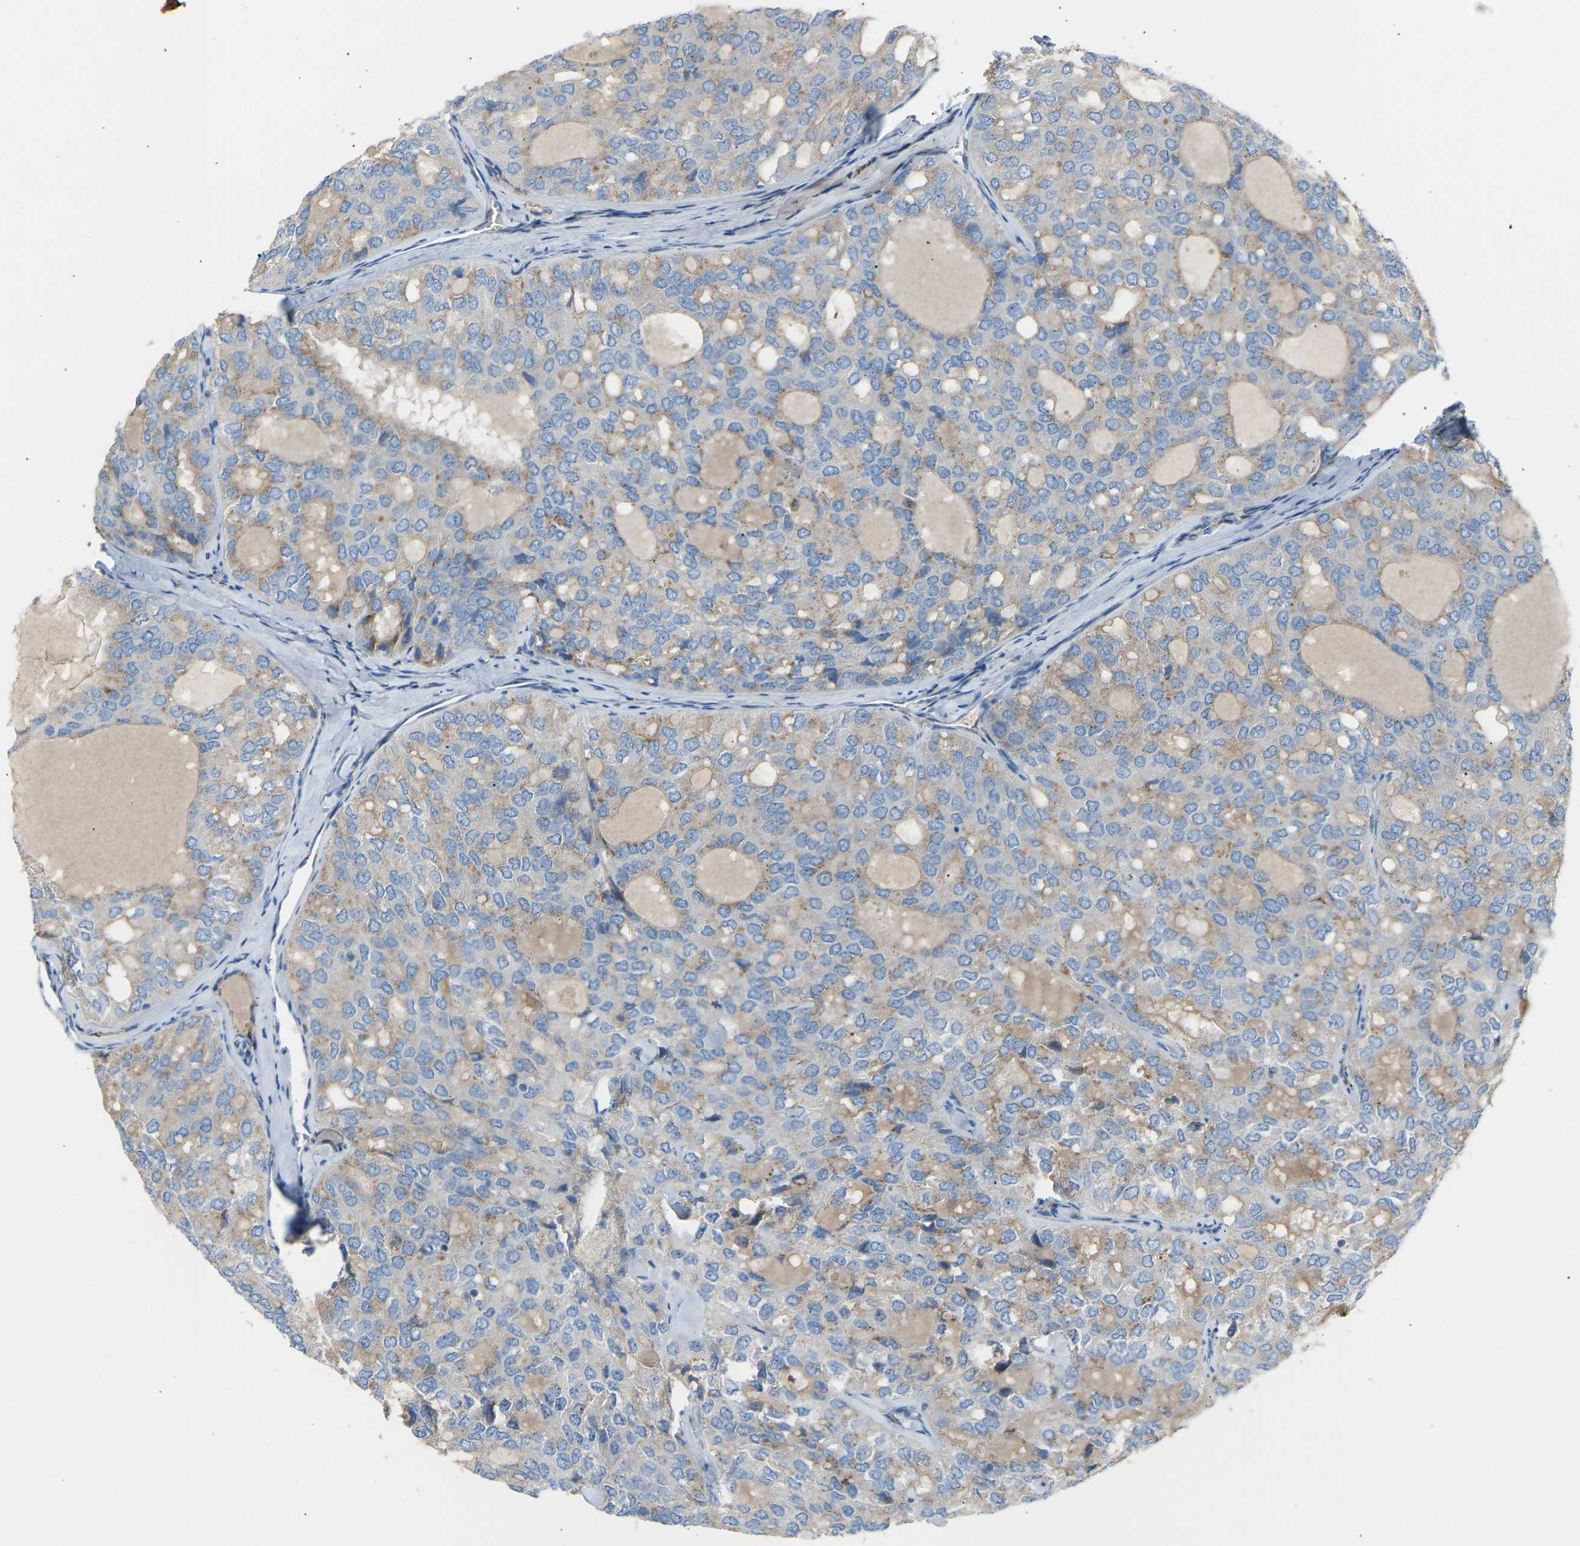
{"staining": {"intensity": "weak", "quantity": ">75%", "location": "cytoplasmic/membranous"}, "tissue": "thyroid cancer", "cell_type": "Tumor cells", "image_type": "cancer", "snomed": [{"axis": "morphology", "description": "Follicular adenoma carcinoma, NOS"}, {"axis": "topography", "description": "Thyroid gland"}], "caption": "Protein staining of follicular adenoma carcinoma (thyroid) tissue shows weak cytoplasmic/membranous positivity in approximately >75% of tumor cells.", "gene": "CYREN", "patient": {"sex": "male", "age": 75}}